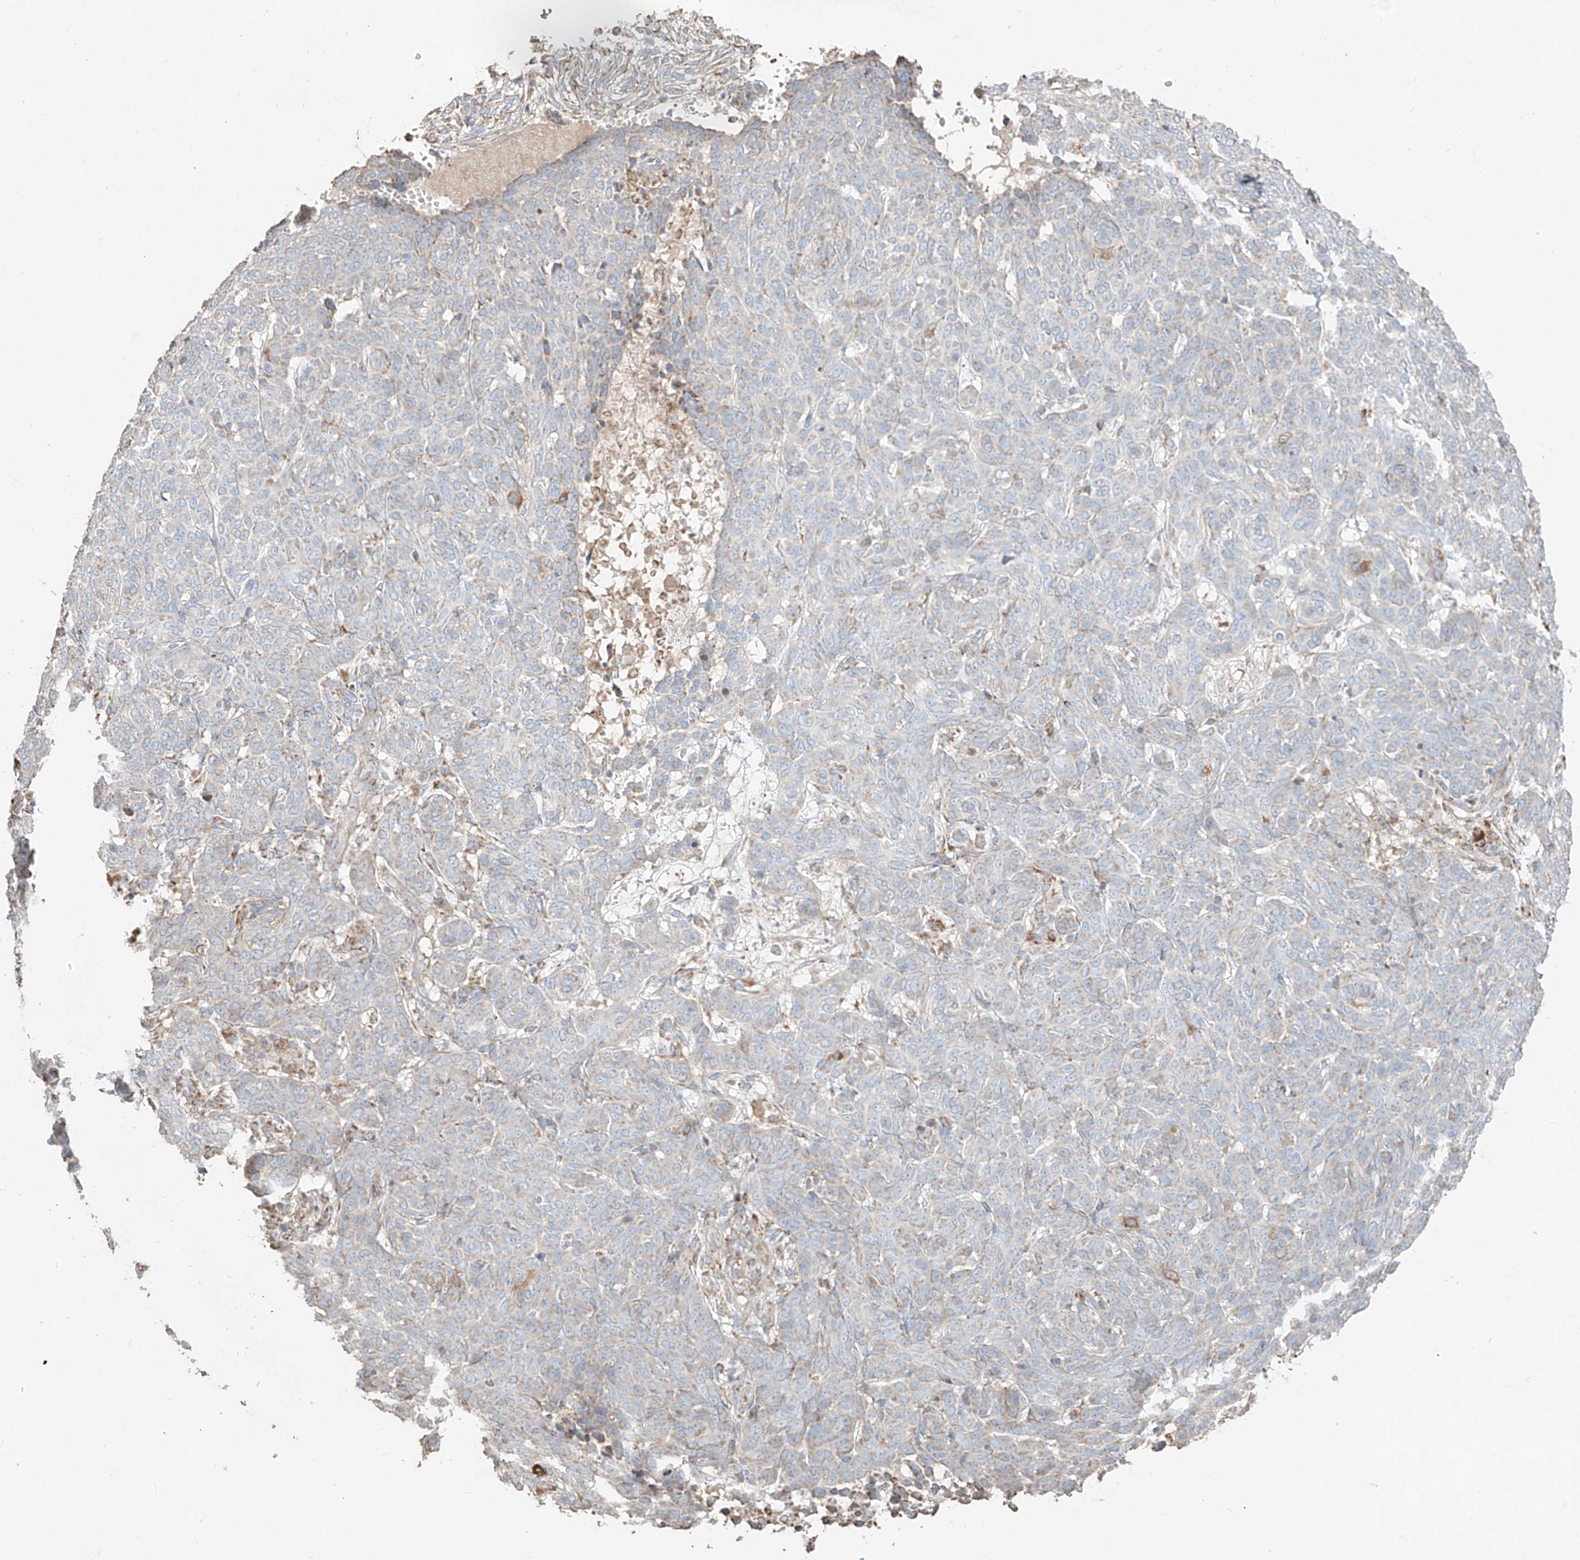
{"staining": {"intensity": "negative", "quantity": "none", "location": "none"}, "tissue": "skin cancer", "cell_type": "Tumor cells", "image_type": "cancer", "snomed": [{"axis": "morphology", "description": "Basal cell carcinoma"}, {"axis": "topography", "description": "Skin"}], "caption": "DAB (3,3'-diaminobenzidine) immunohistochemical staining of skin cancer reveals no significant expression in tumor cells.", "gene": "COLGALT2", "patient": {"sex": "male", "age": 85}}